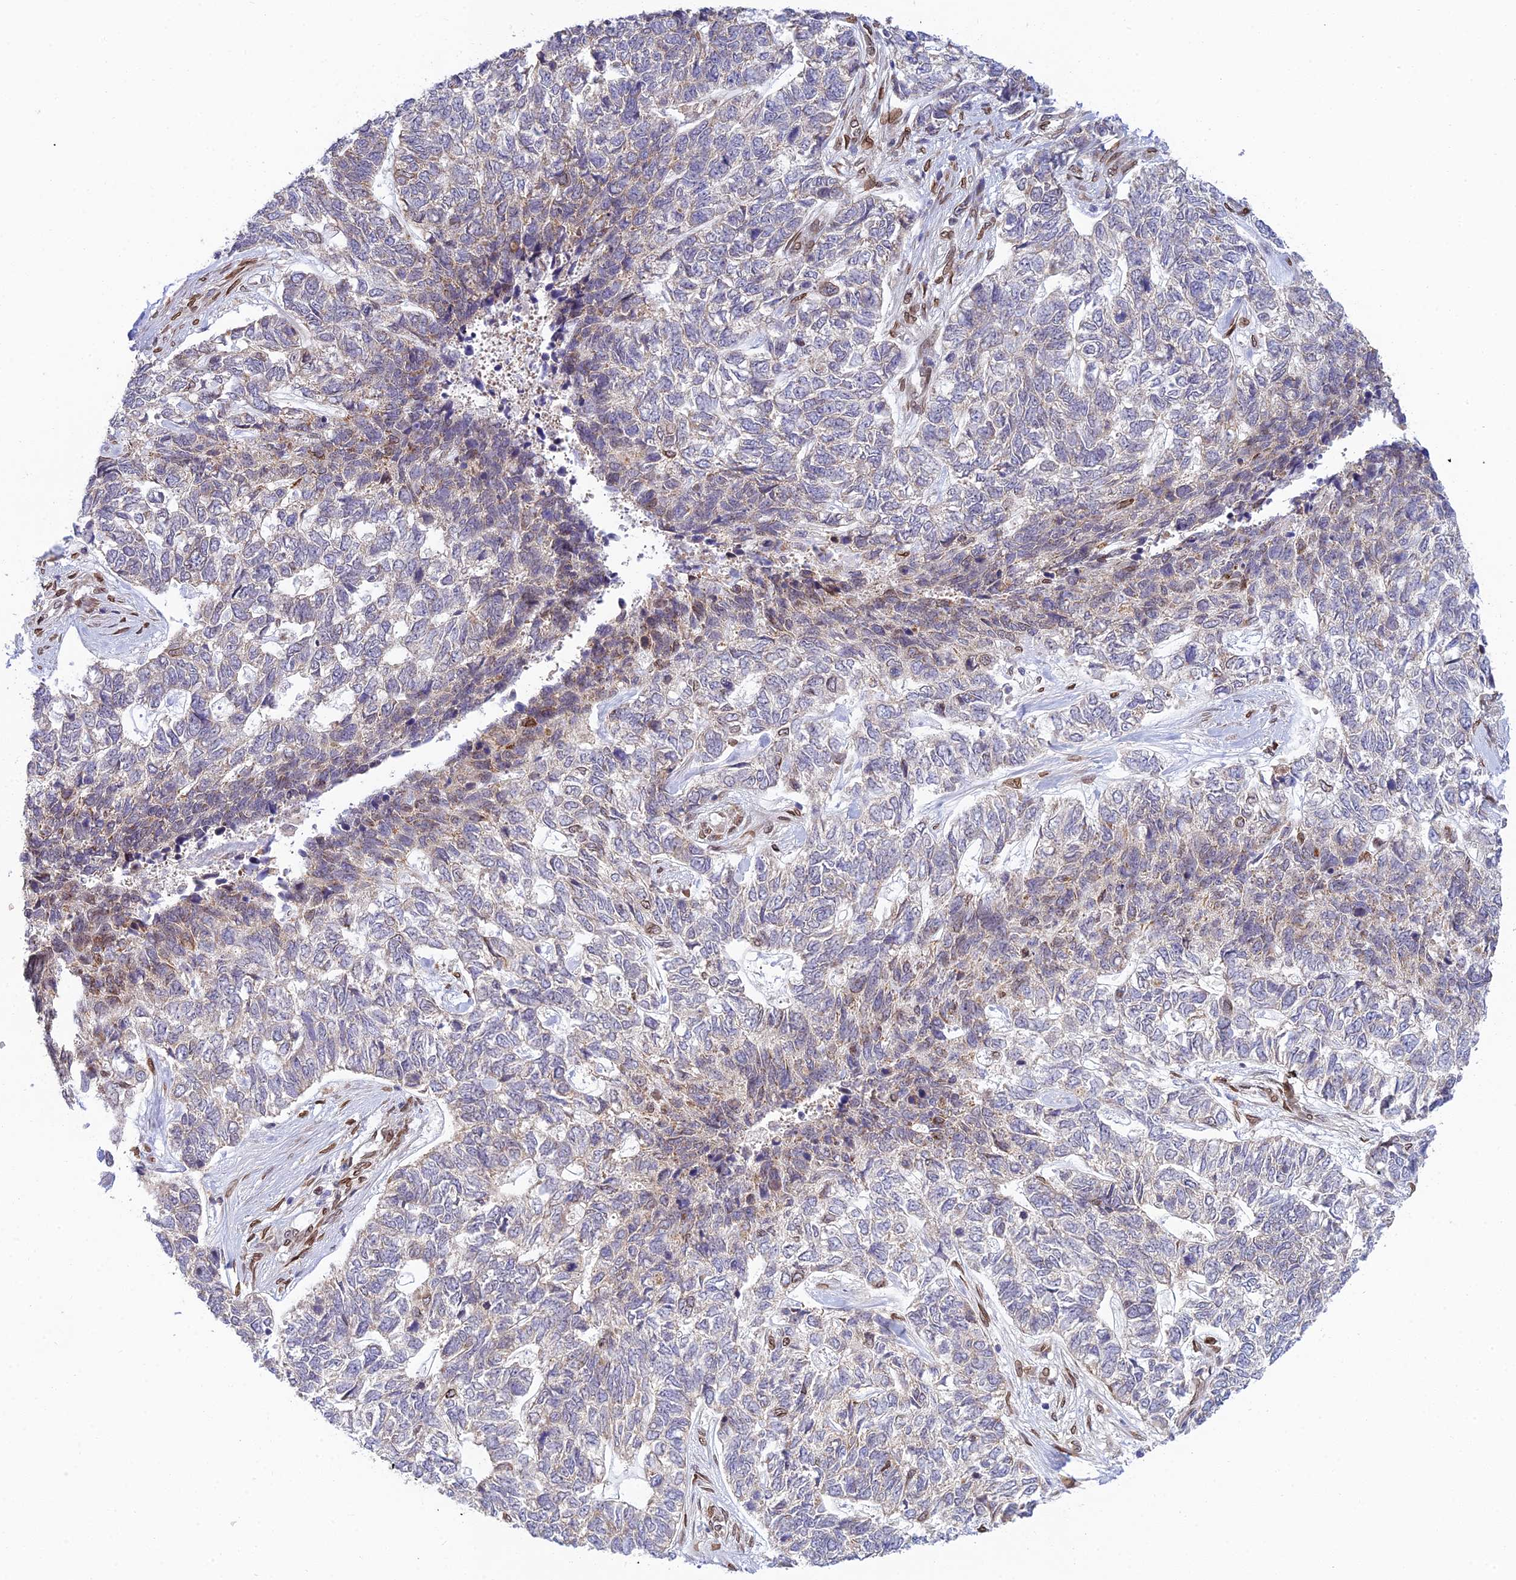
{"staining": {"intensity": "weak", "quantity": "<25%", "location": "cytoplasmic/membranous"}, "tissue": "skin cancer", "cell_type": "Tumor cells", "image_type": "cancer", "snomed": [{"axis": "morphology", "description": "Basal cell carcinoma"}, {"axis": "topography", "description": "Skin"}], "caption": "Immunohistochemistry of human skin basal cell carcinoma exhibits no positivity in tumor cells.", "gene": "SKIC8", "patient": {"sex": "female", "age": 65}}